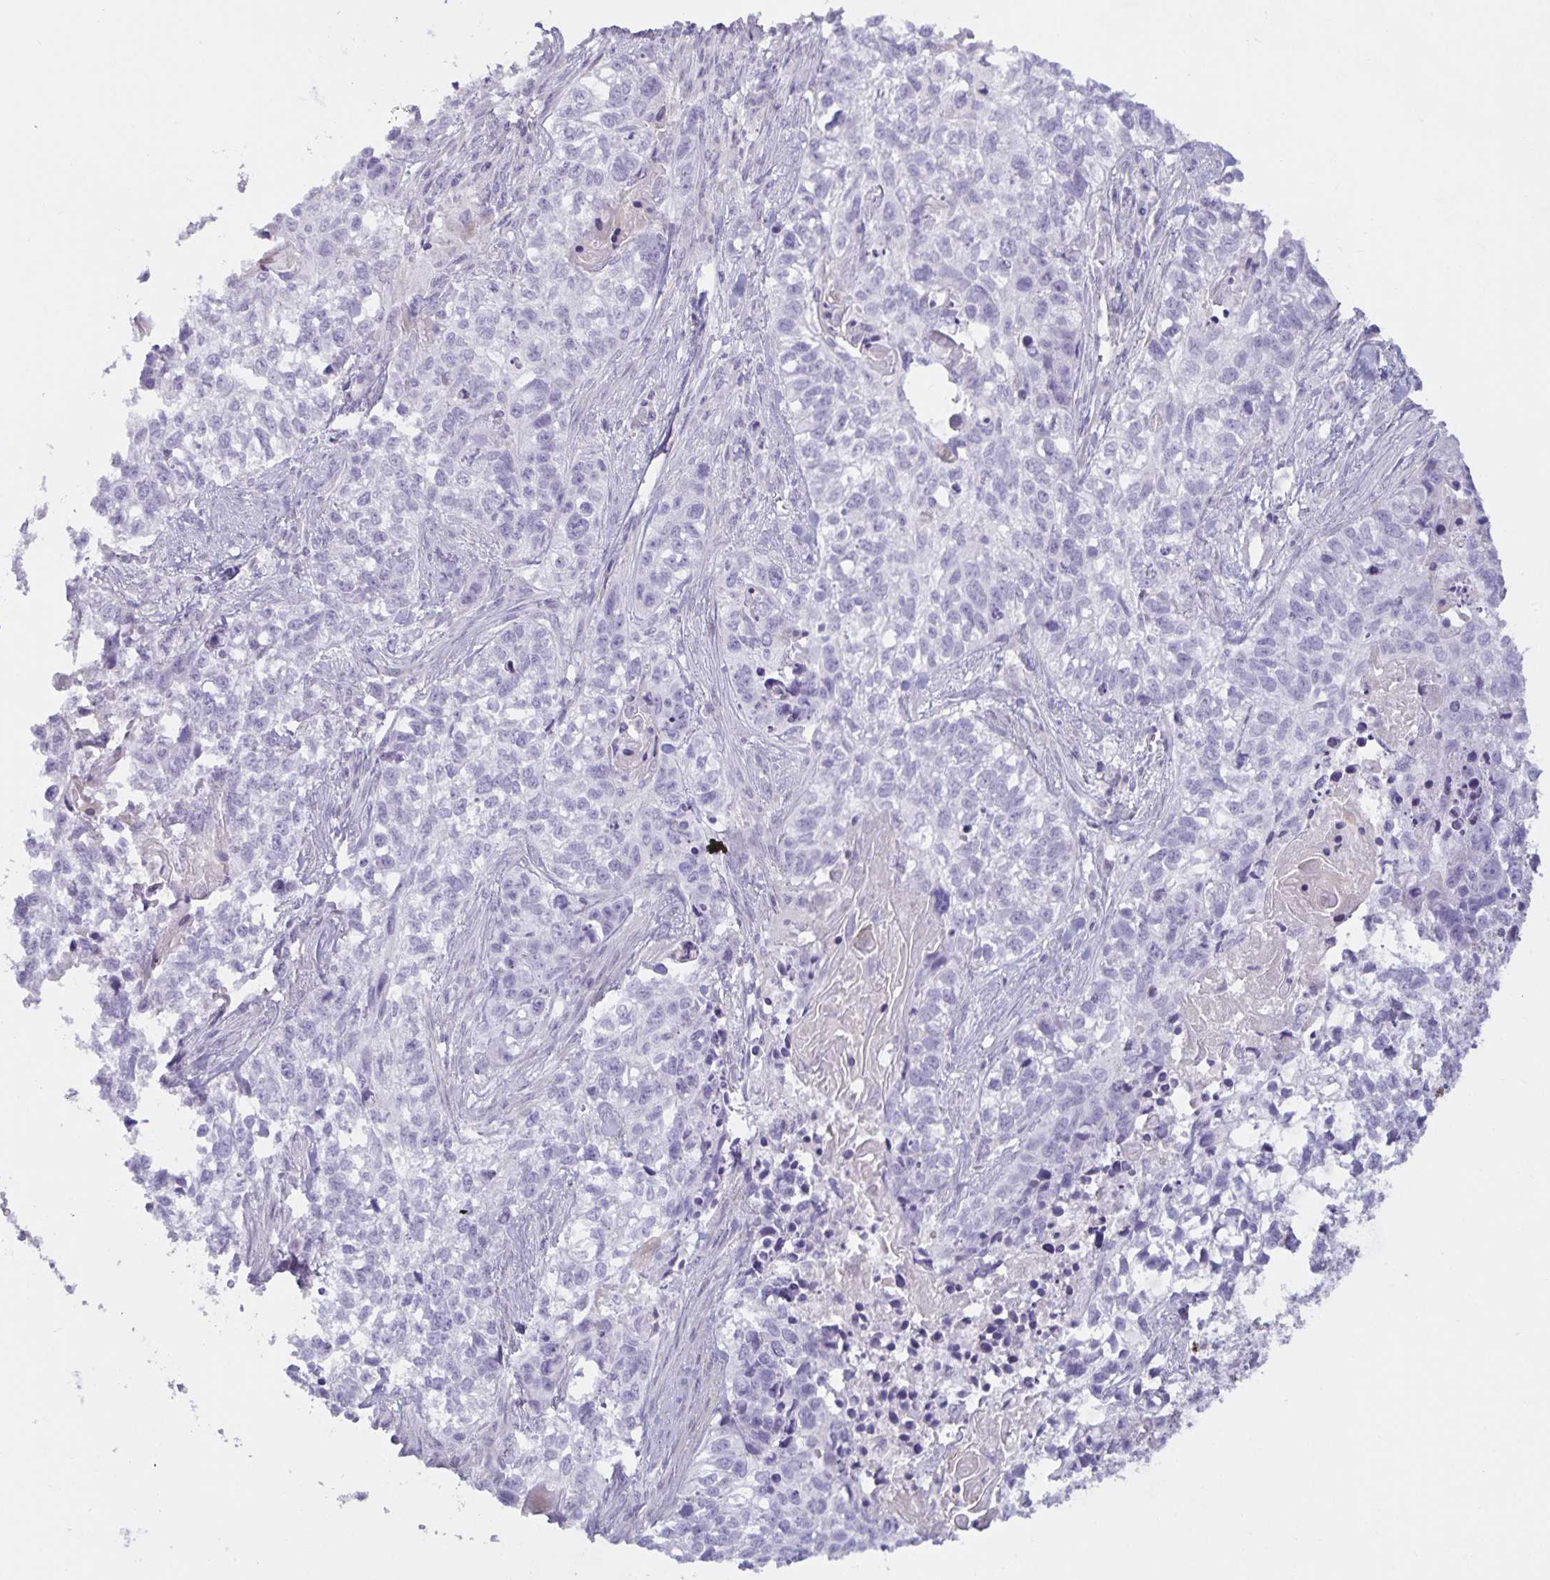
{"staining": {"intensity": "negative", "quantity": "none", "location": "none"}, "tissue": "lung cancer", "cell_type": "Tumor cells", "image_type": "cancer", "snomed": [{"axis": "morphology", "description": "Squamous cell carcinoma, NOS"}, {"axis": "topography", "description": "Lung"}], "caption": "DAB (3,3'-diaminobenzidine) immunohistochemical staining of lung cancer shows no significant expression in tumor cells. (DAB IHC visualized using brightfield microscopy, high magnification).", "gene": "SPAG4", "patient": {"sex": "male", "age": 74}}